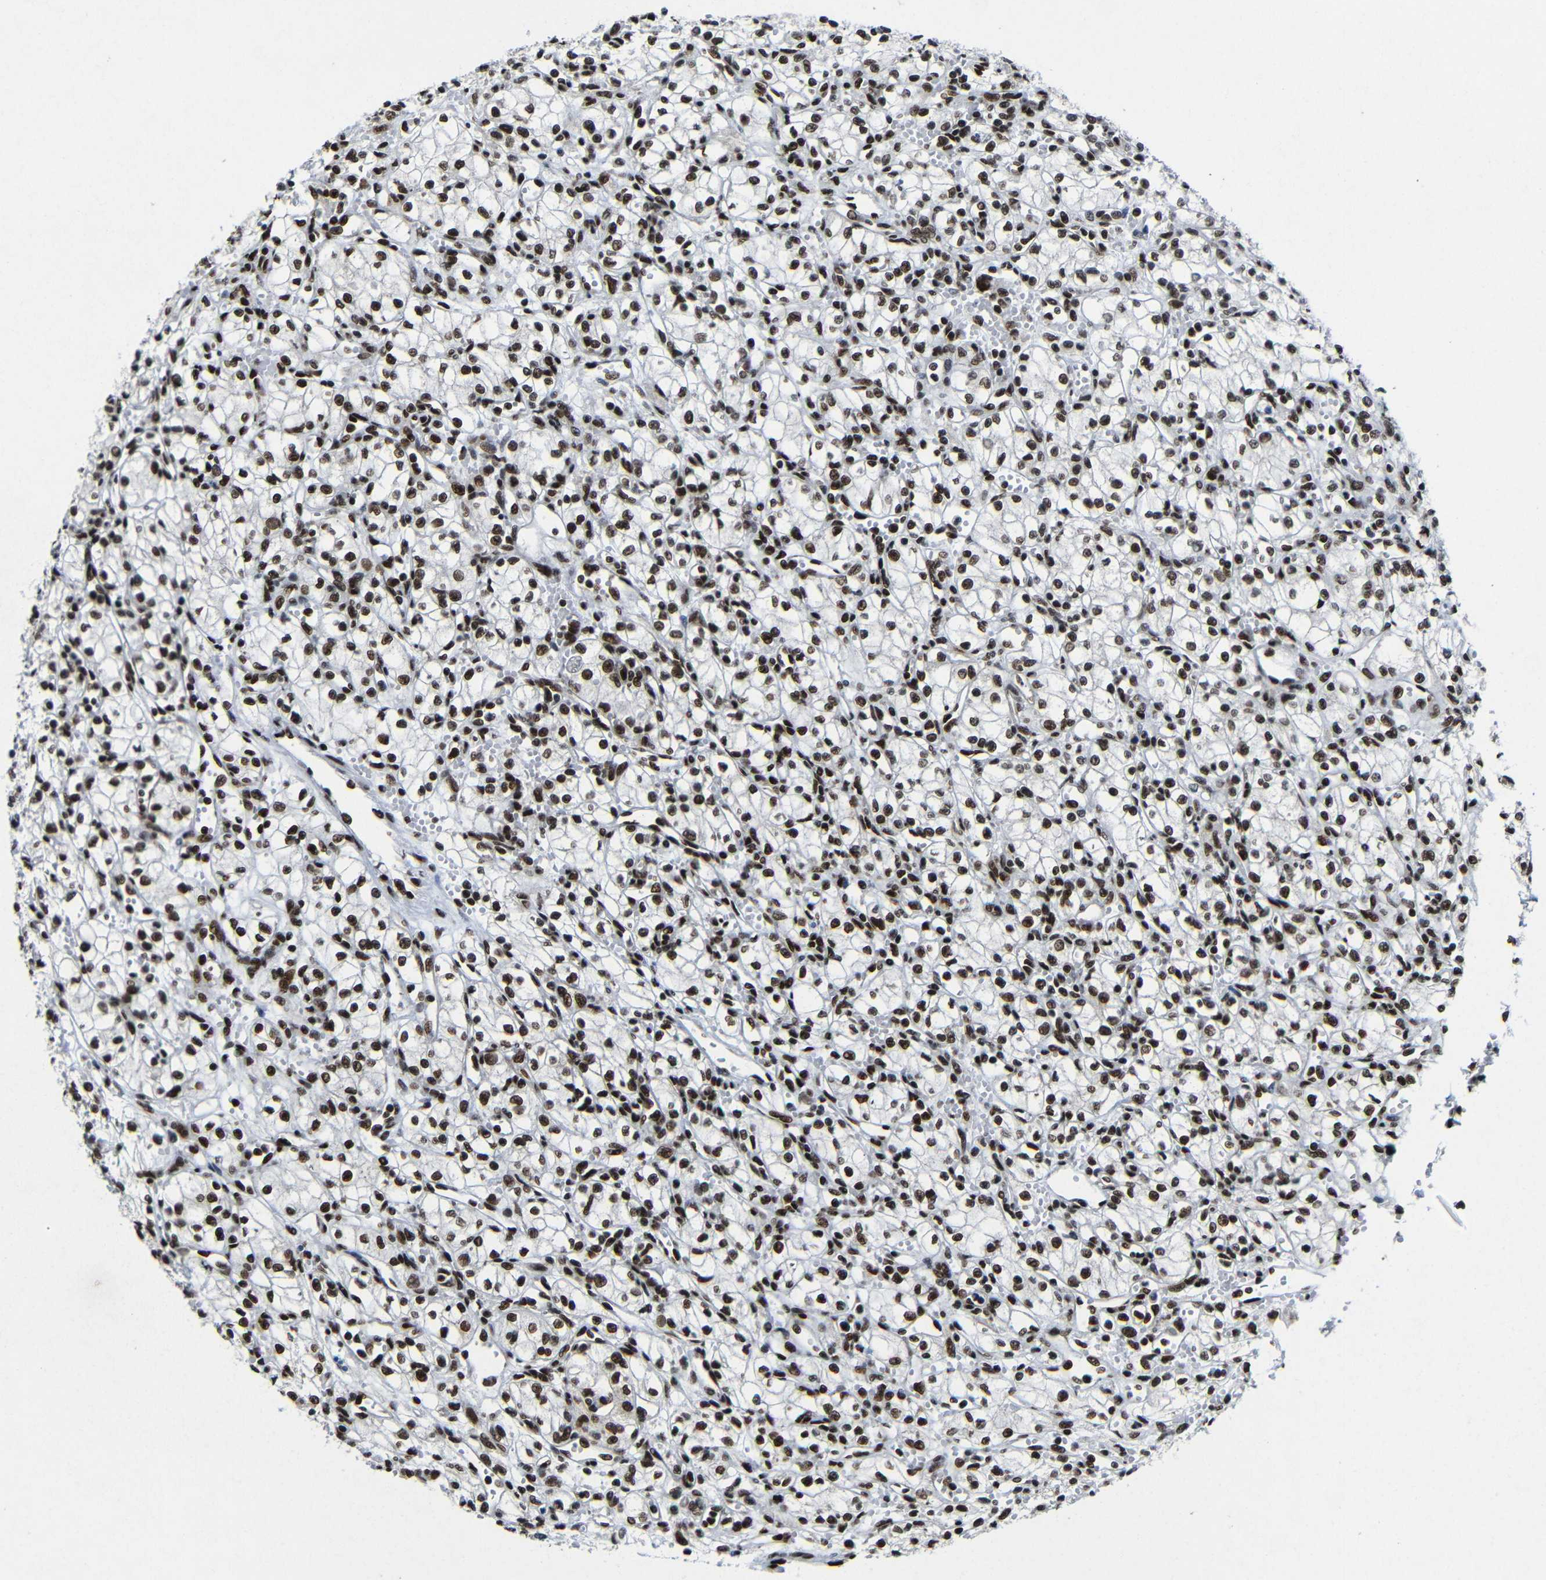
{"staining": {"intensity": "strong", "quantity": ">75%", "location": "nuclear"}, "tissue": "renal cancer", "cell_type": "Tumor cells", "image_type": "cancer", "snomed": [{"axis": "morphology", "description": "Normal tissue, NOS"}, {"axis": "morphology", "description": "Adenocarcinoma, NOS"}, {"axis": "topography", "description": "Kidney"}], "caption": "DAB immunohistochemical staining of adenocarcinoma (renal) displays strong nuclear protein expression in approximately >75% of tumor cells.", "gene": "PTBP1", "patient": {"sex": "male", "age": 59}}